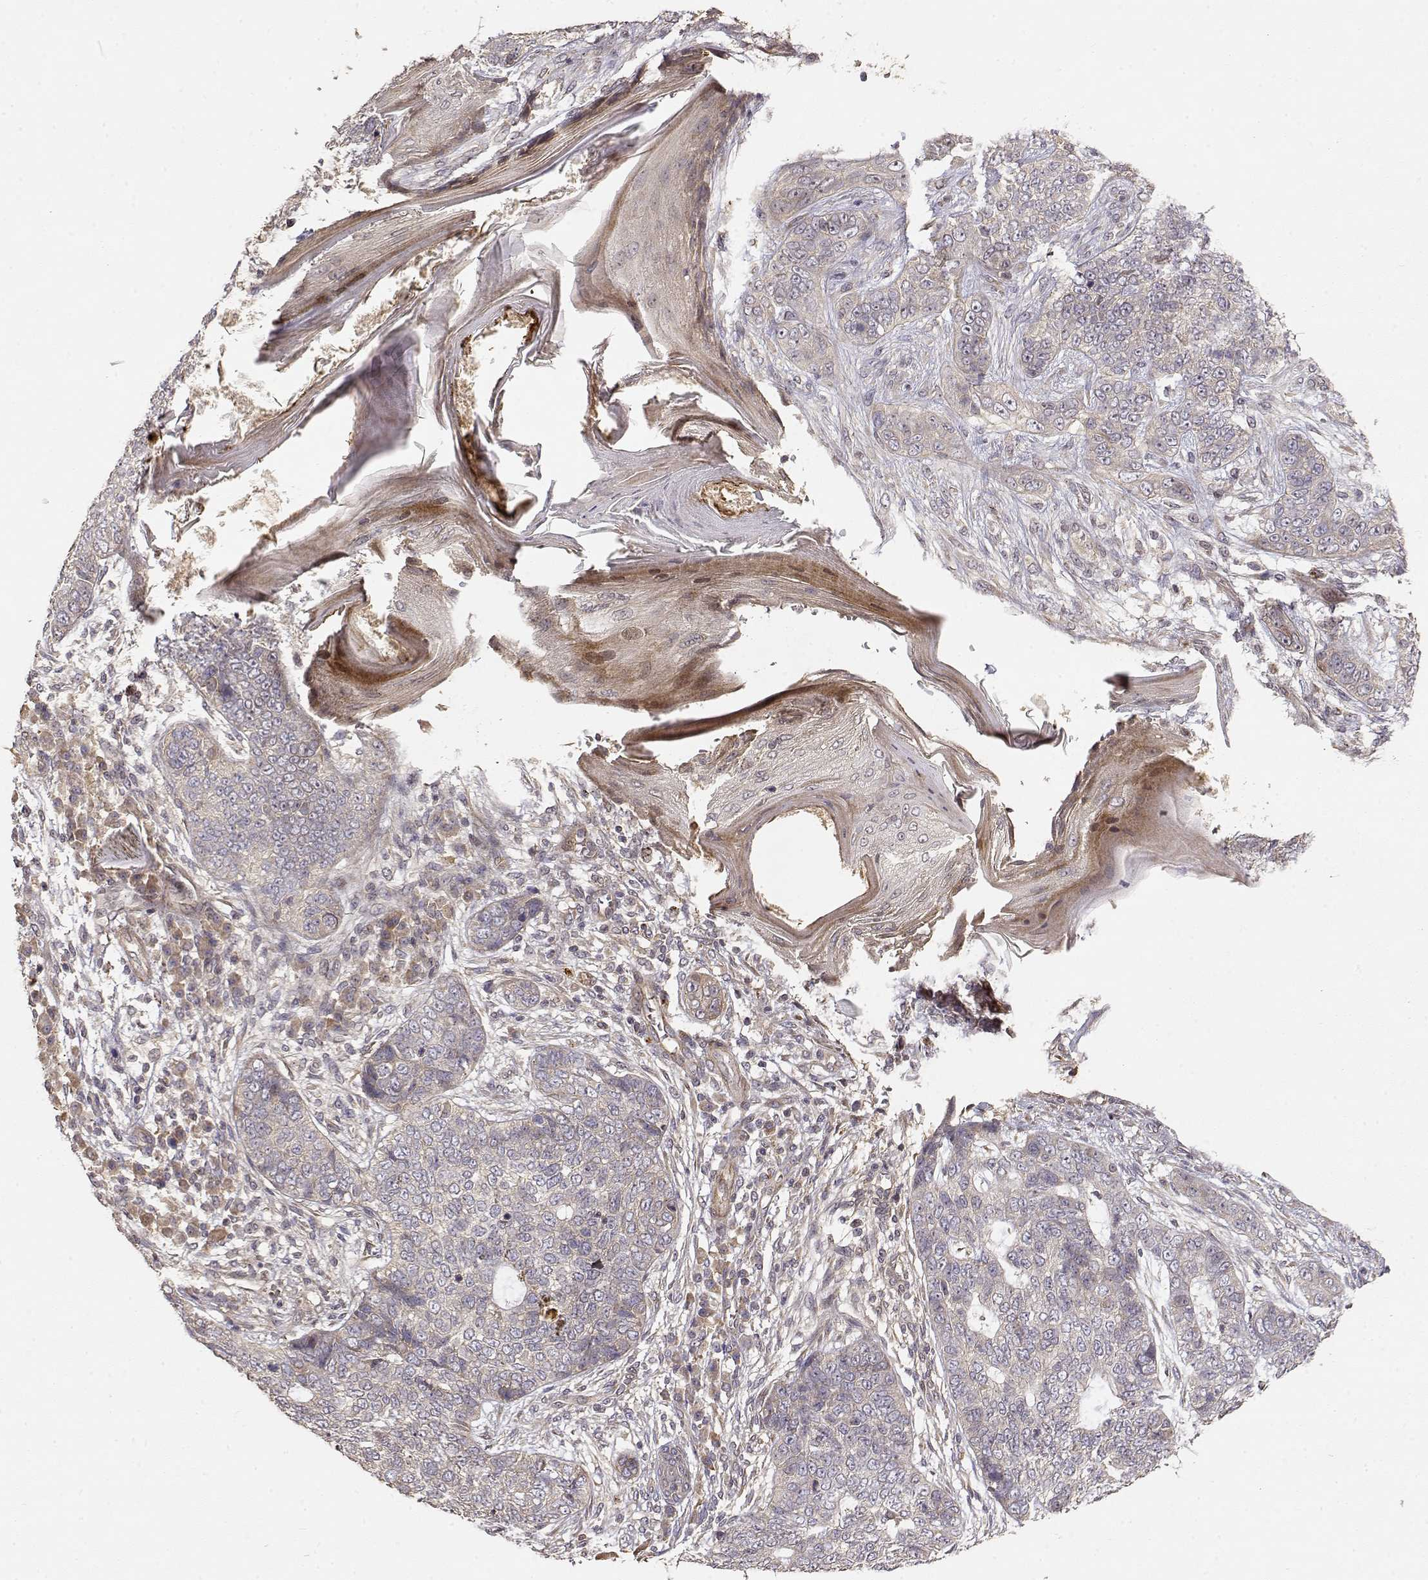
{"staining": {"intensity": "weak", "quantity": "25%-75%", "location": "cytoplasmic/membranous"}, "tissue": "skin cancer", "cell_type": "Tumor cells", "image_type": "cancer", "snomed": [{"axis": "morphology", "description": "Basal cell carcinoma"}, {"axis": "topography", "description": "Skin"}], "caption": "A high-resolution photomicrograph shows immunohistochemistry (IHC) staining of basal cell carcinoma (skin), which shows weak cytoplasmic/membranous staining in about 25%-75% of tumor cells.", "gene": "PICK1", "patient": {"sex": "female", "age": 69}}